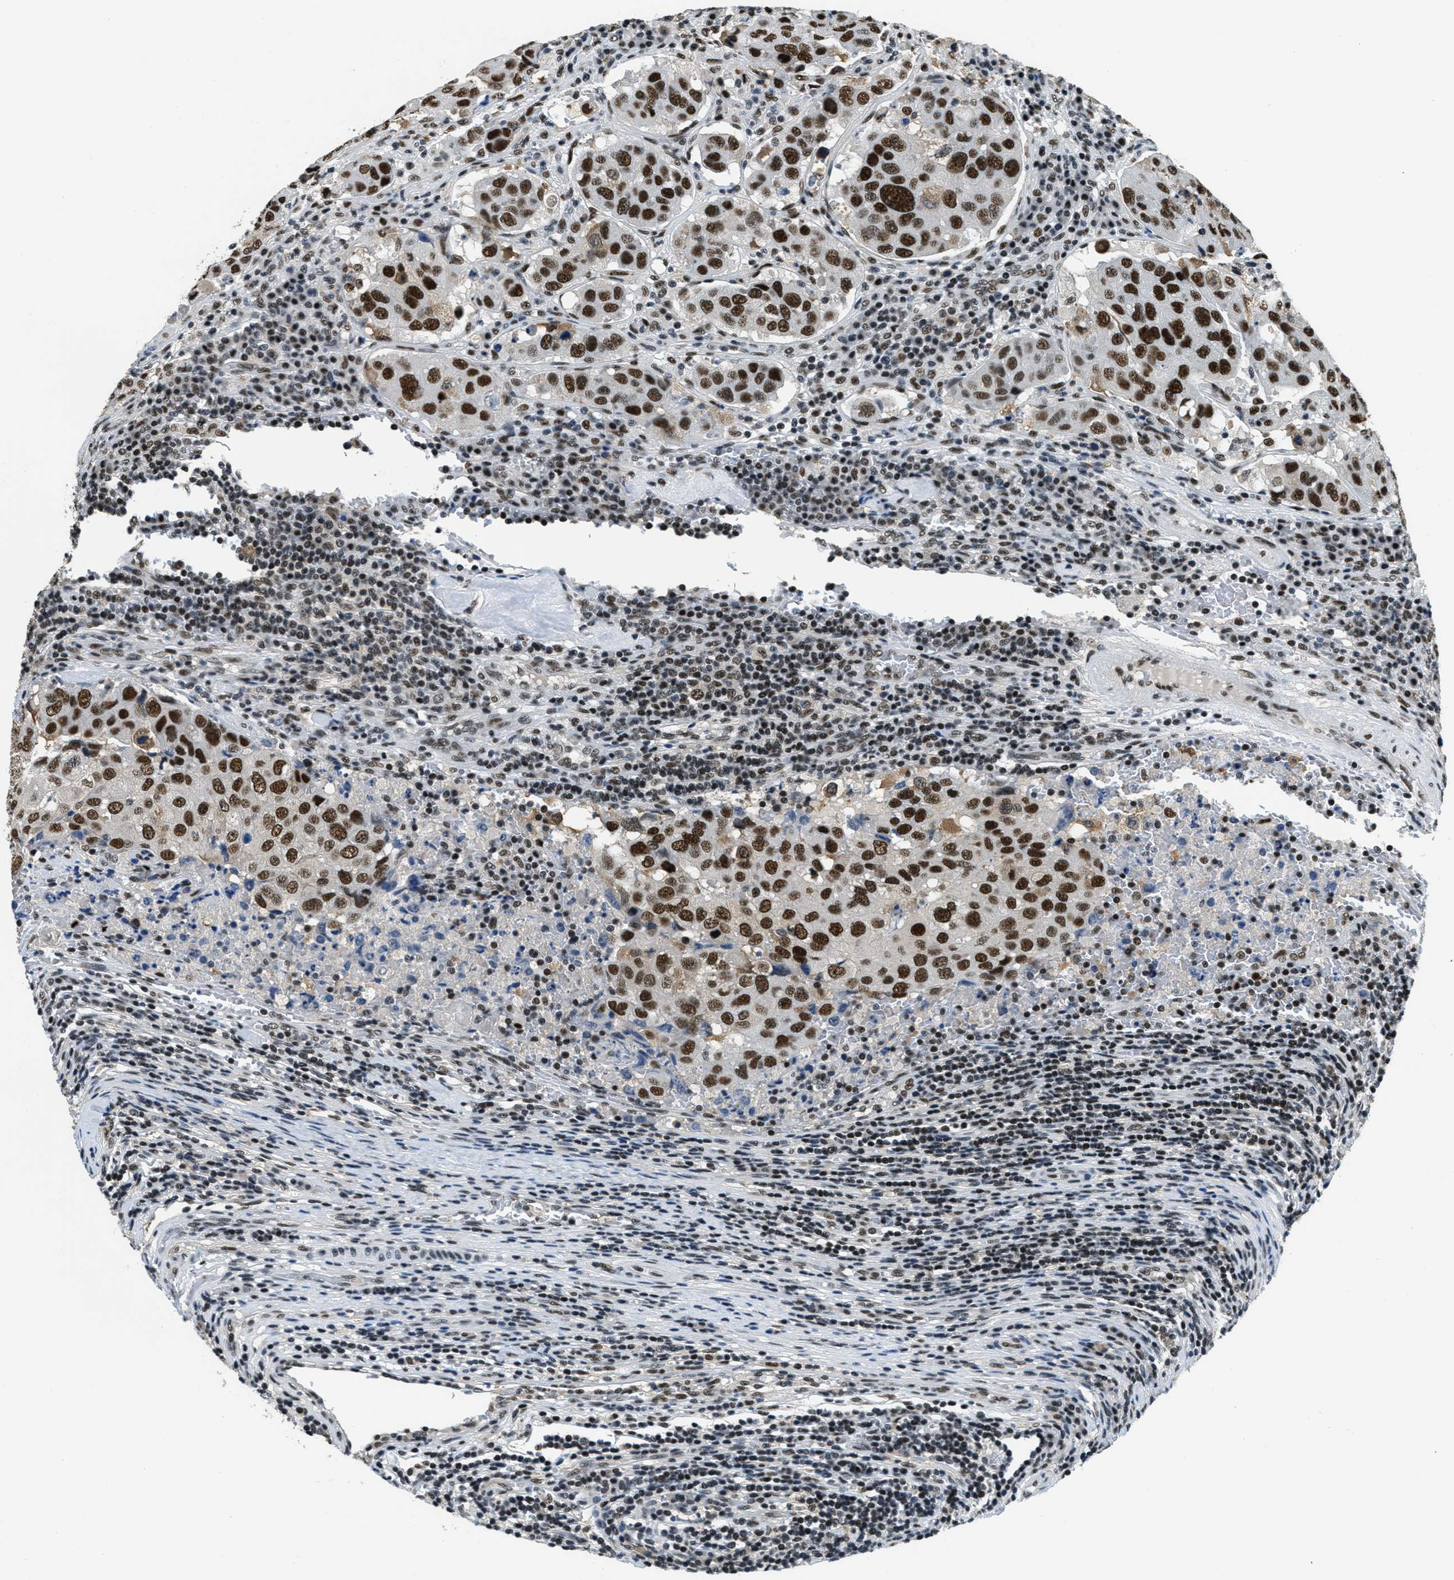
{"staining": {"intensity": "strong", "quantity": ">75%", "location": "nuclear"}, "tissue": "urothelial cancer", "cell_type": "Tumor cells", "image_type": "cancer", "snomed": [{"axis": "morphology", "description": "Urothelial carcinoma, High grade"}, {"axis": "topography", "description": "Lymph node"}, {"axis": "topography", "description": "Urinary bladder"}], "caption": "Urothelial carcinoma (high-grade) stained with a brown dye shows strong nuclear positive positivity in approximately >75% of tumor cells.", "gene": "SSB", "patient": {"sex": "male", "age": 51}}